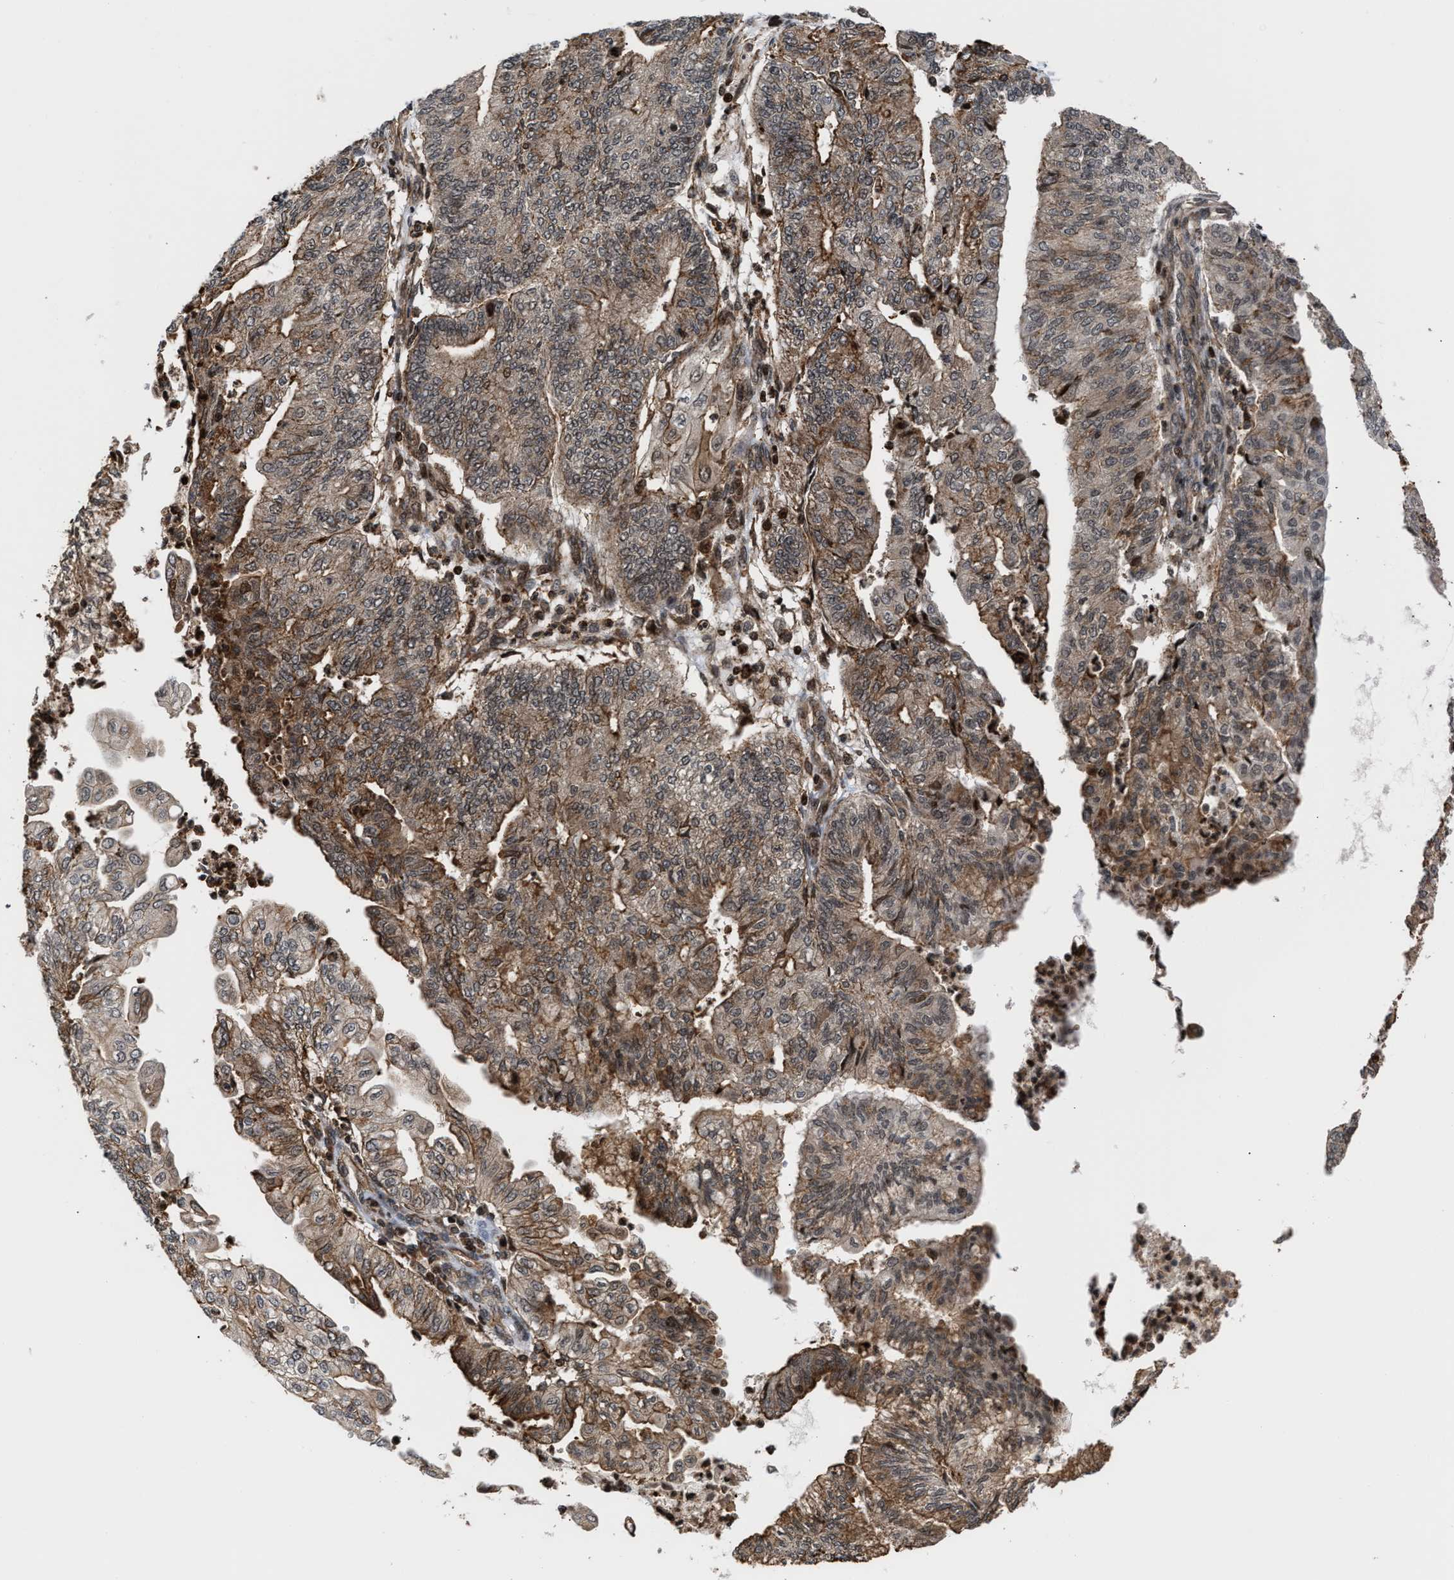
{"staining": {"intensity": "weak", "quantity": ">75%", "location": "cytoplasmic/membranous,nuclear"}, "tissue": "endometrial cancer", "cell_type": "Tumor cells", "image_type": "cancer", "snomed": [{"axis": "morphology", "description": "Adenocarcinoma, NOS"}, {"axis": "topography", "description": "Endometrium"}], "caption": "Weak cytoplasmic/membranous and nuclear expression for a protein is appreciated in about >75% of tumor cells of endometrial adenocarcinoma using immunohistochemistry.", "gene": "STAU2", "patient": {"sex": "female", "age": 59}}